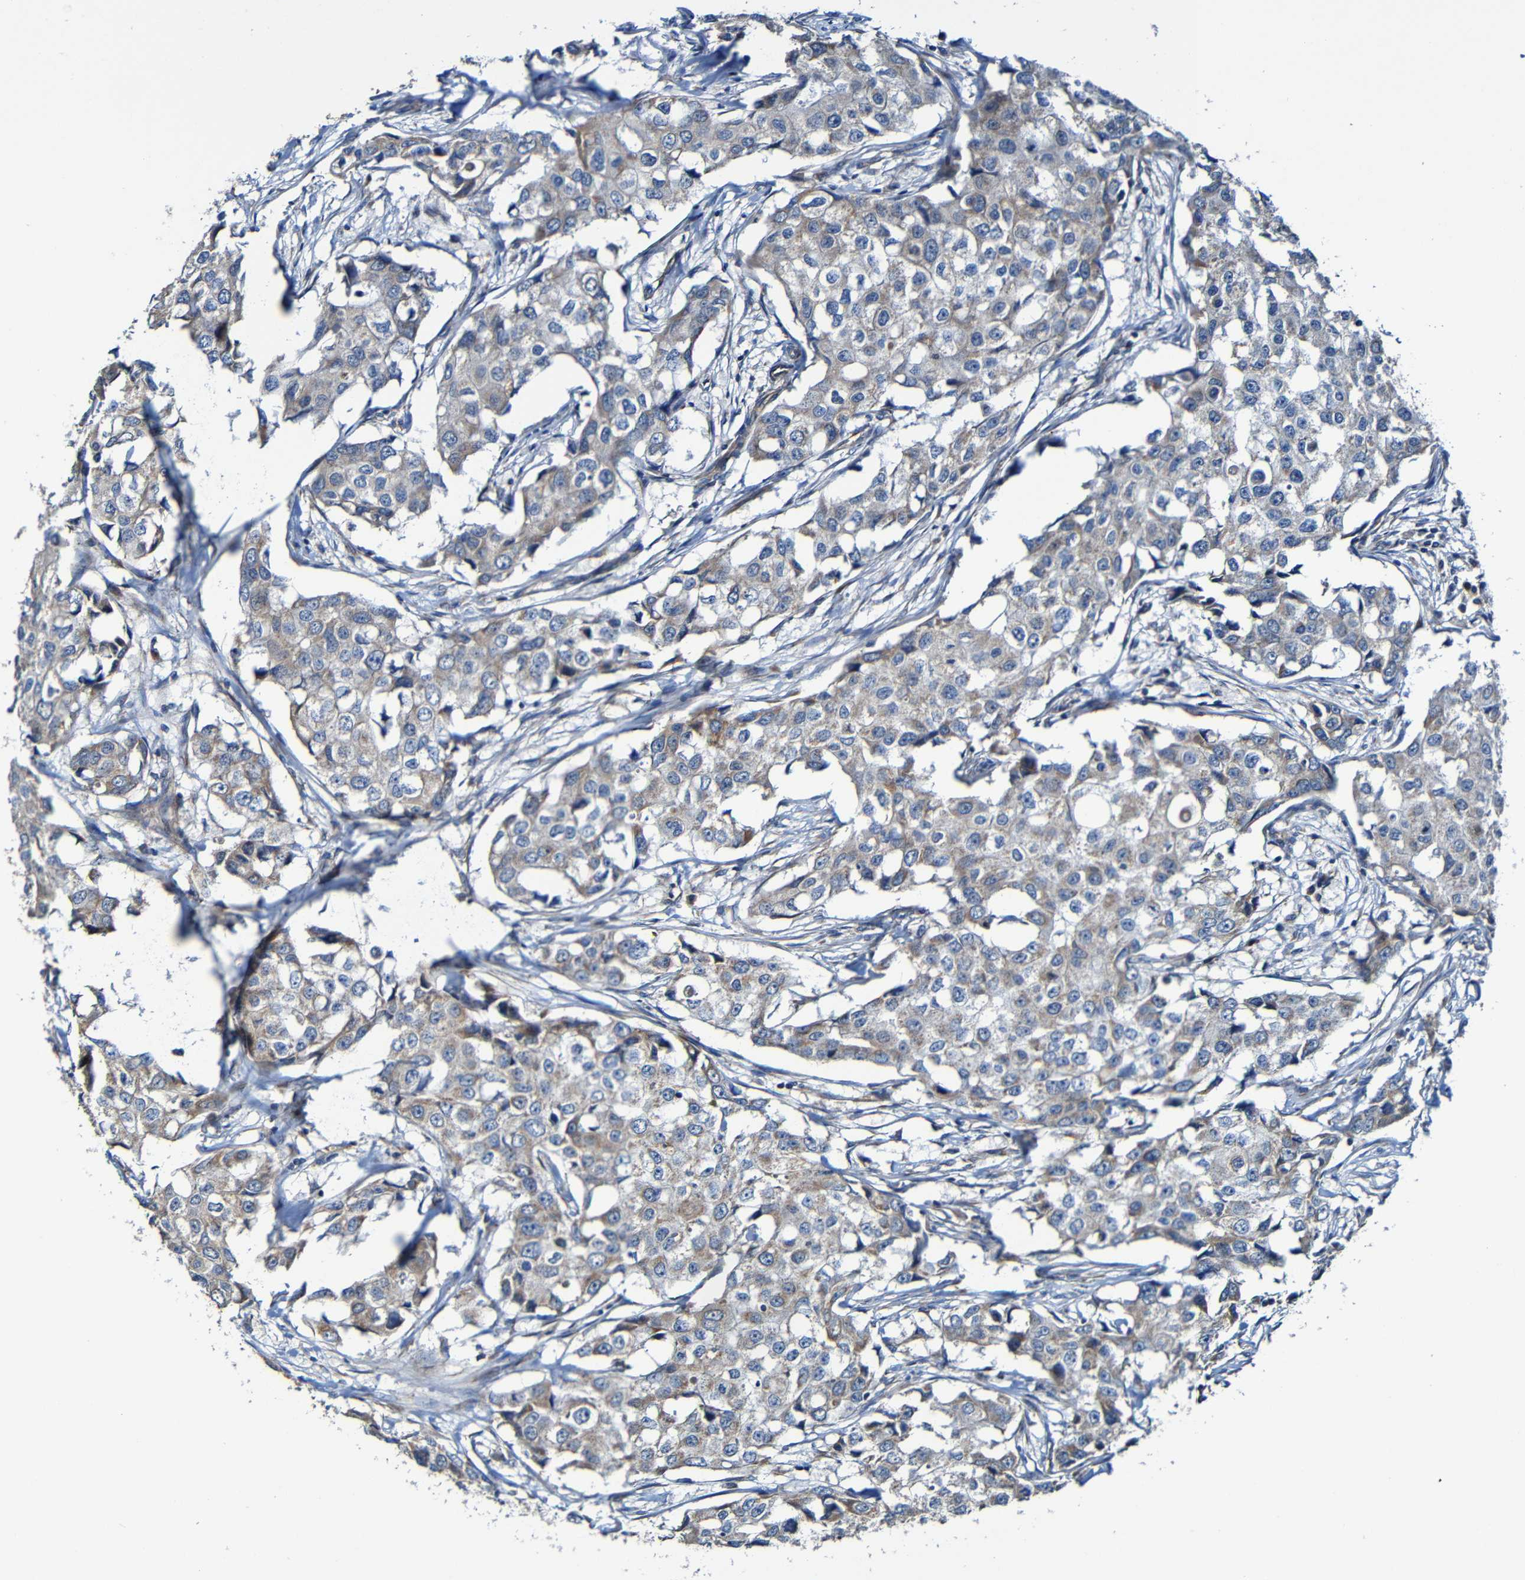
{"staining": {"intensity": "weak", "quantity": ">75%", "location": "cytoplasmic/membranous"}, "tissue": "breast cancer", "cell_type": "Tumor cells", "image_type": "cancer", "snomed": [{"axis": "morphology", "description": "Duct carcinoma"}, {"axis": "topography", "description": "Breast"}], "caption": "This is an image of immunohistochemistry (IHC) staining of breast infiltrating ductal carcinoma, which shows weak staining in the cytoplasmic/membranous of tumor cells.", "gene": "ADAM15", "patient": {"sex": "female", "age": 27}}